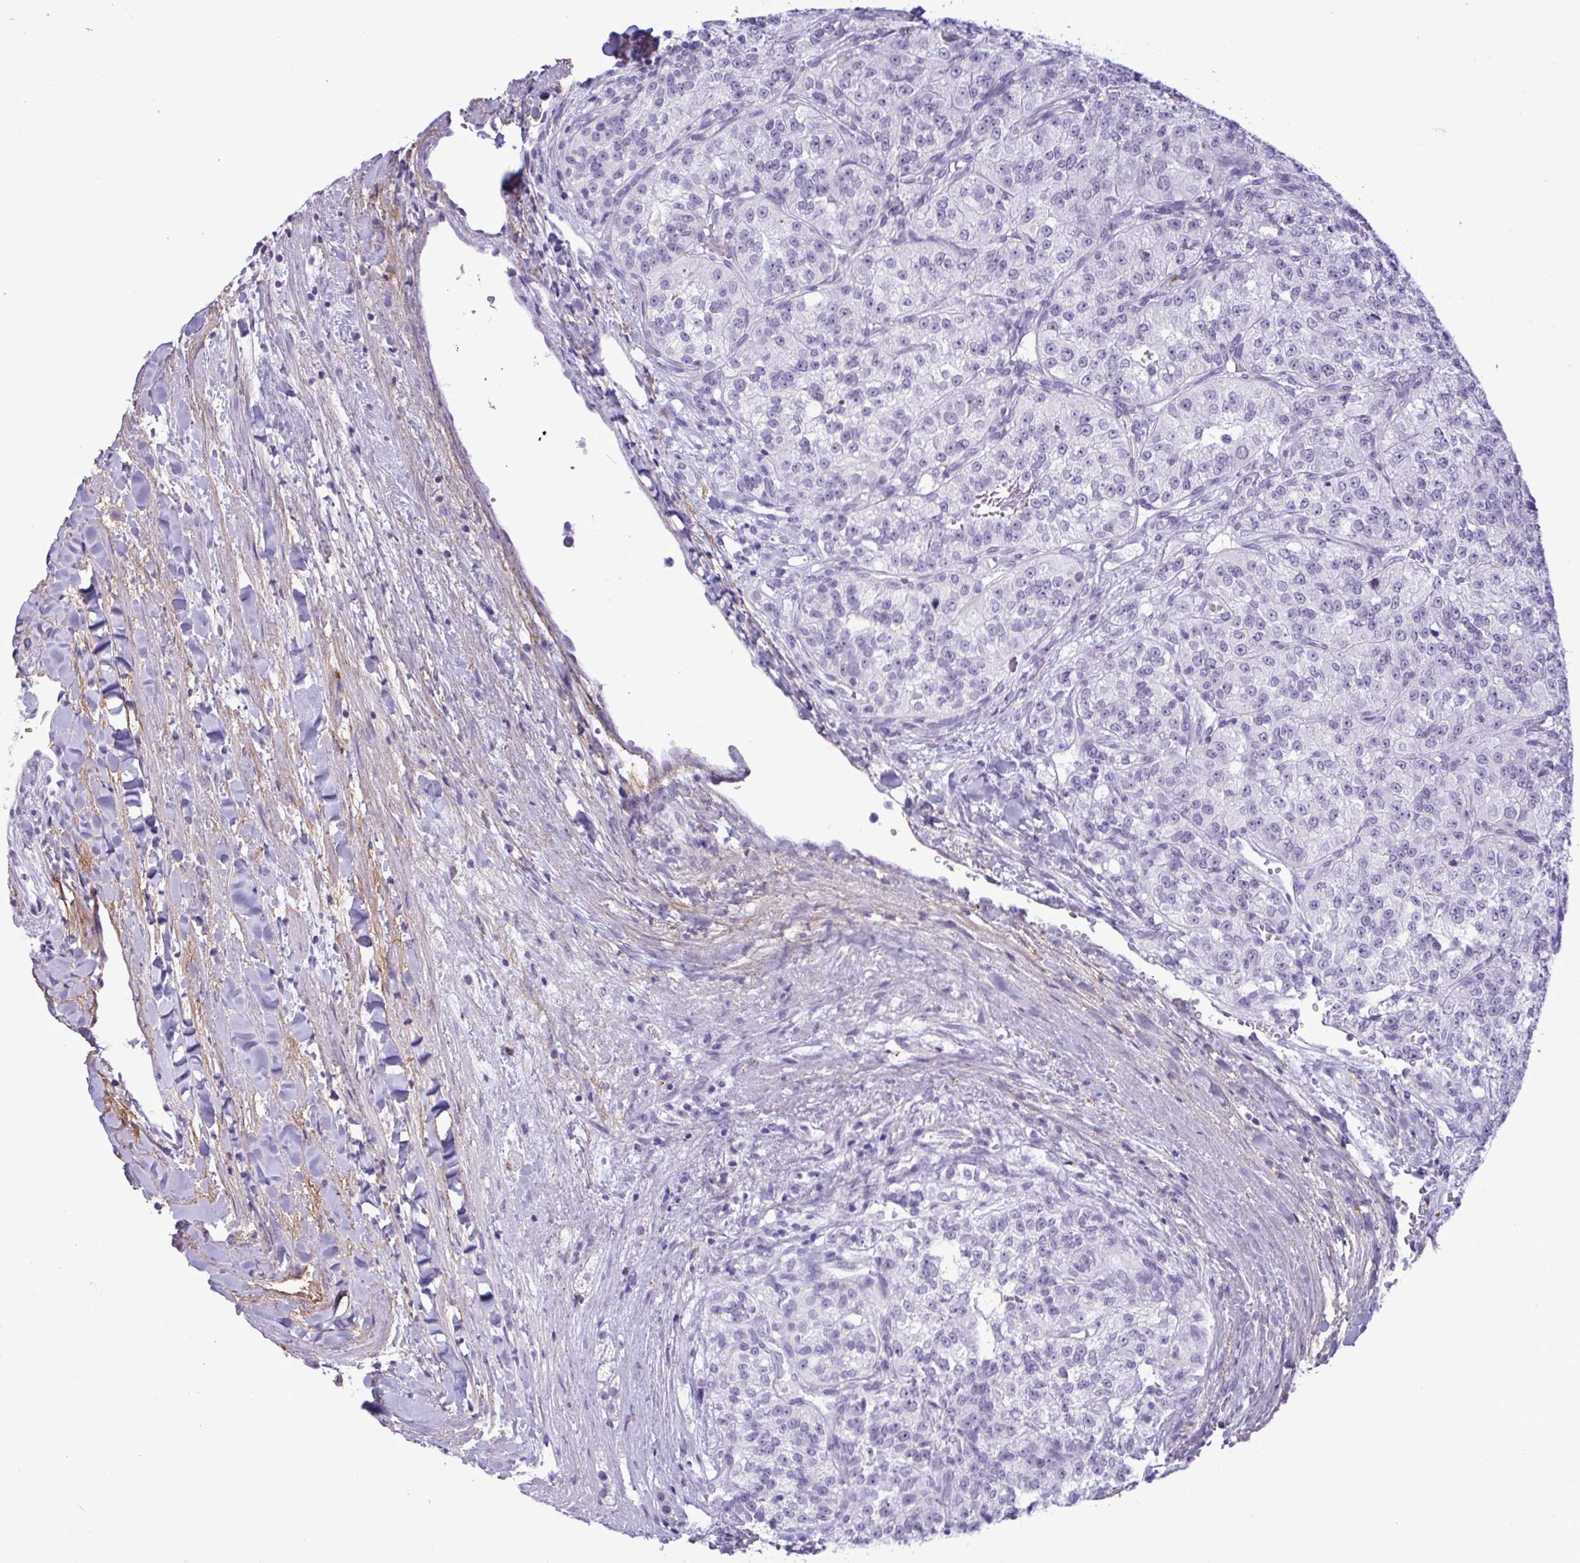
{"staining": {"intensity": "negative", "quantity": "none", "location": "none"}, "tissue": "renal cancer", "cell_type": "Tumor cells", "image_type": "cancer", "snomed": [{"axis": "morphology", "description": "Adenocarcinoma, NOS"}, {"axis": "topography", "description": "Kidney"}], "caption": "DAB (3,3'-diaminobenzidine) immunohistochemical staining of human adenocarcinoma (renal) displays no significant positivity in tumor cells.", "gene": "ELN", "patient": {"sex": "female", "age": 63}}